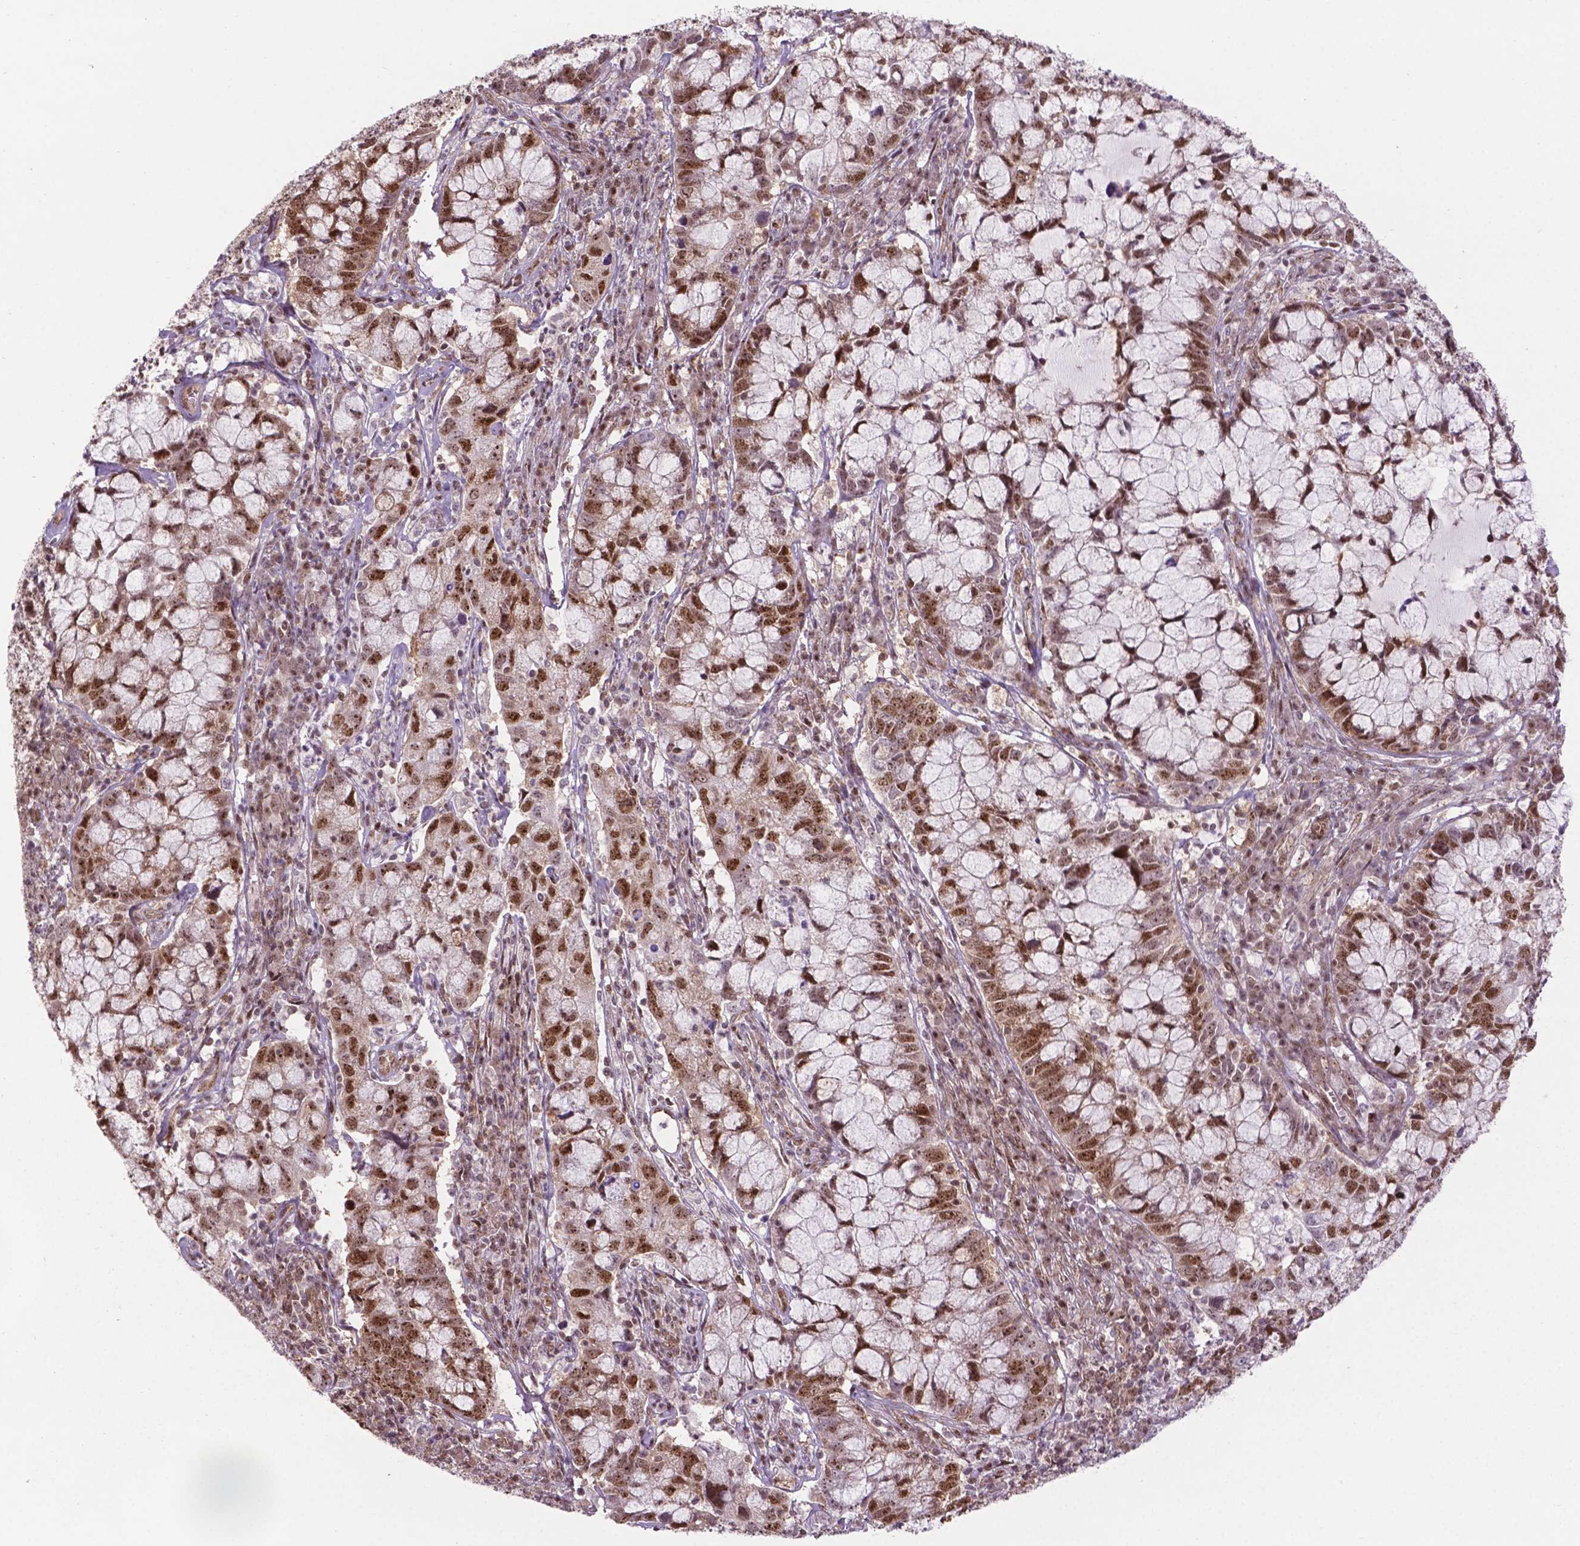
{"staining": {"intensity": "moderate", "quantity": ">75%", "location": "nuclear"}, "tissue": "cervical cancer", "cell_type": "Tumor cells", "image_type": "cancer", "snomed": [{"axis": "morphology", "description": "Adenocarcinoma, NOS"}, {"axis": "topography", "description": "Cervix"}], "caption": "This histopathology image exhibits adenocarcinoma (cervical) stained with IHC to label a protein in brown. The nuclear of tumor cells show moderate positivity for the protein. Nuclei are counter-stained blue.", "gene": "CSNK2A1", "patient": {"sex": "female", "age": 40}}